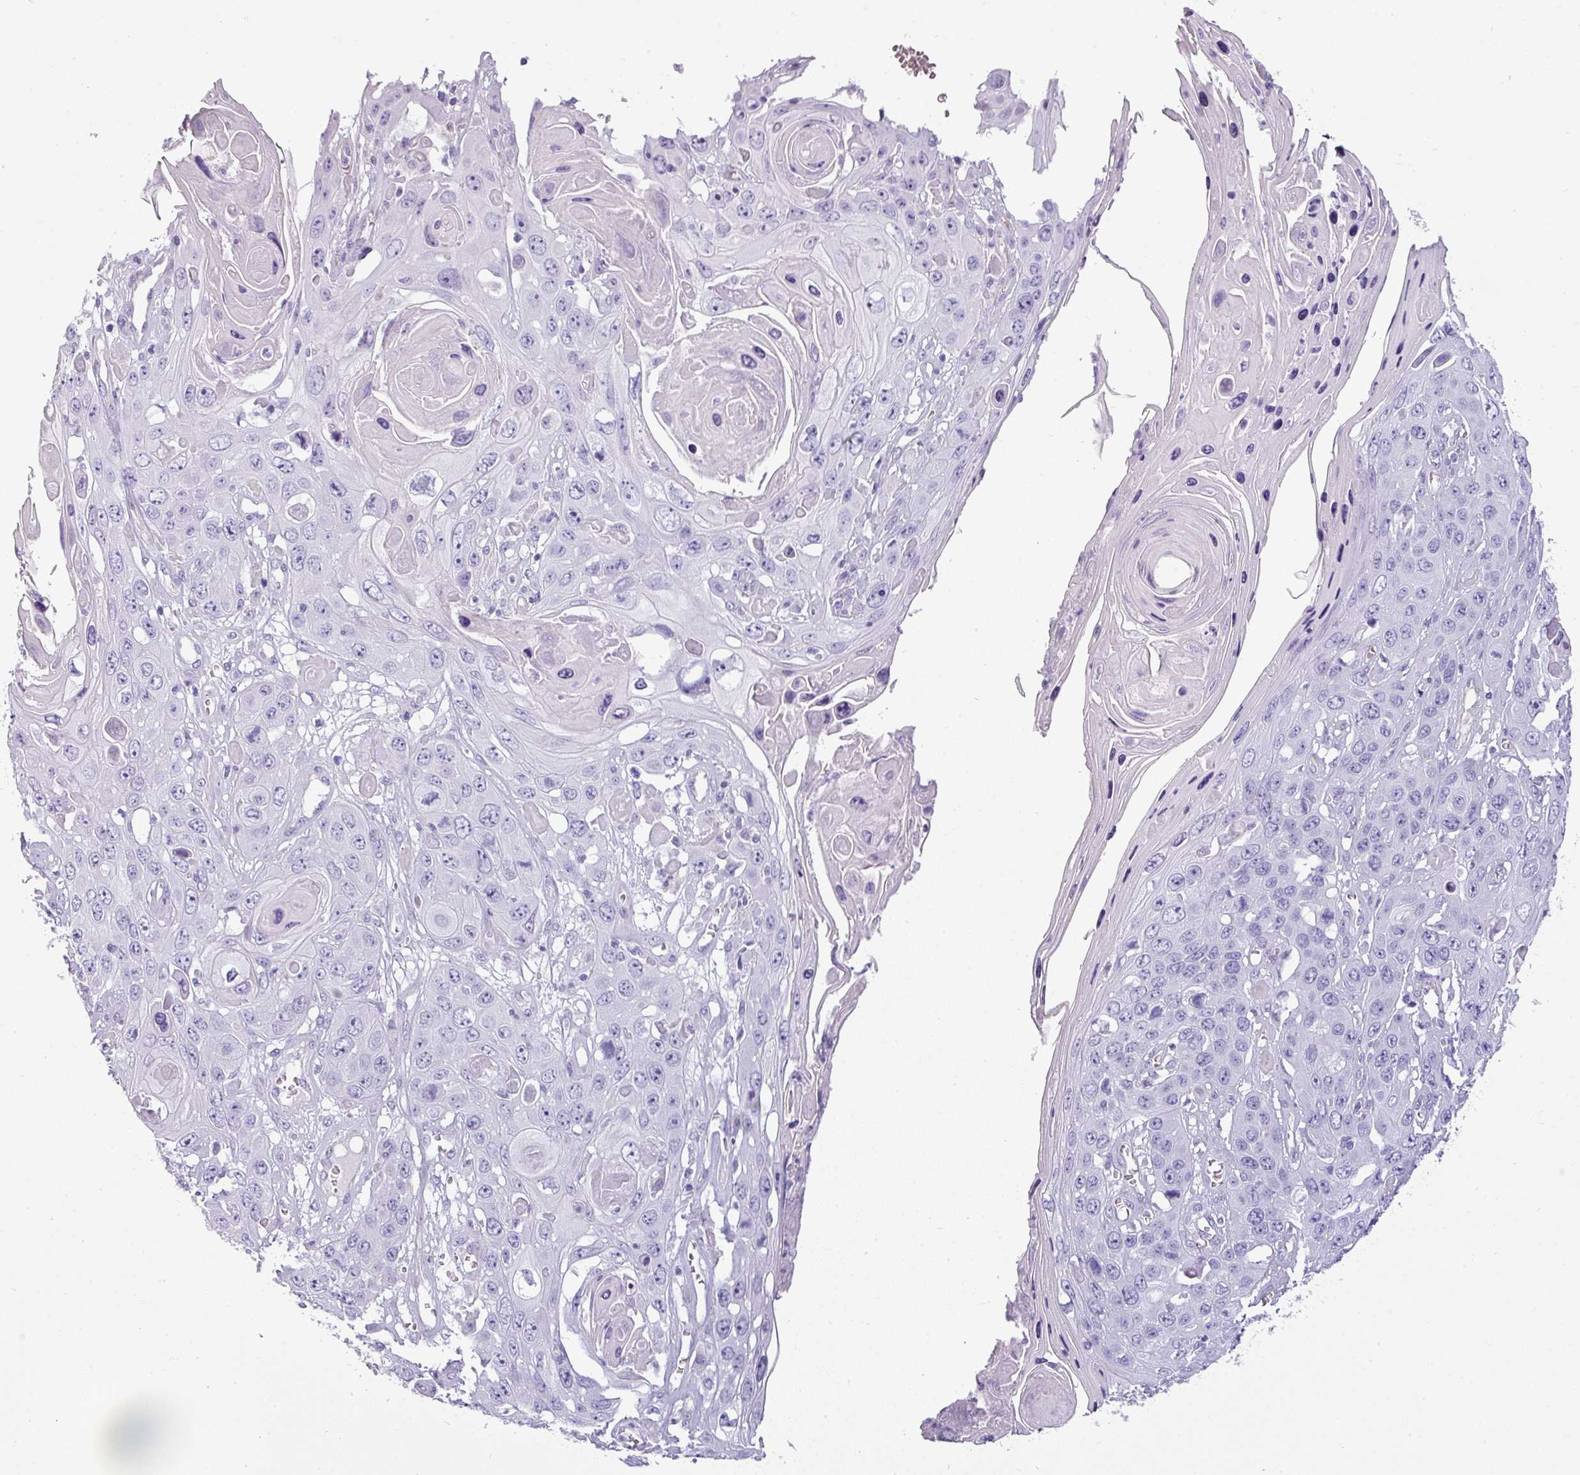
{"staining": {"intensity": "negative", "quantity": "none", "location": "none"}, "tissue": "skin cancer", "cell_type": "Tumor cells", "image_type": "cancer", "snomed": [{"axis": "morphology", "description": "Squamous cell carcinoma, NOS"}, {"axis": "topography", "description": "Skin"}], "caption": "Immunohistochemistry histopathology image of skin cancer stained for a protein (brown), which reveals no positivity in tumor cells.", "gene": "VCX2", "patient": {"sex": "male", "age": 55}}